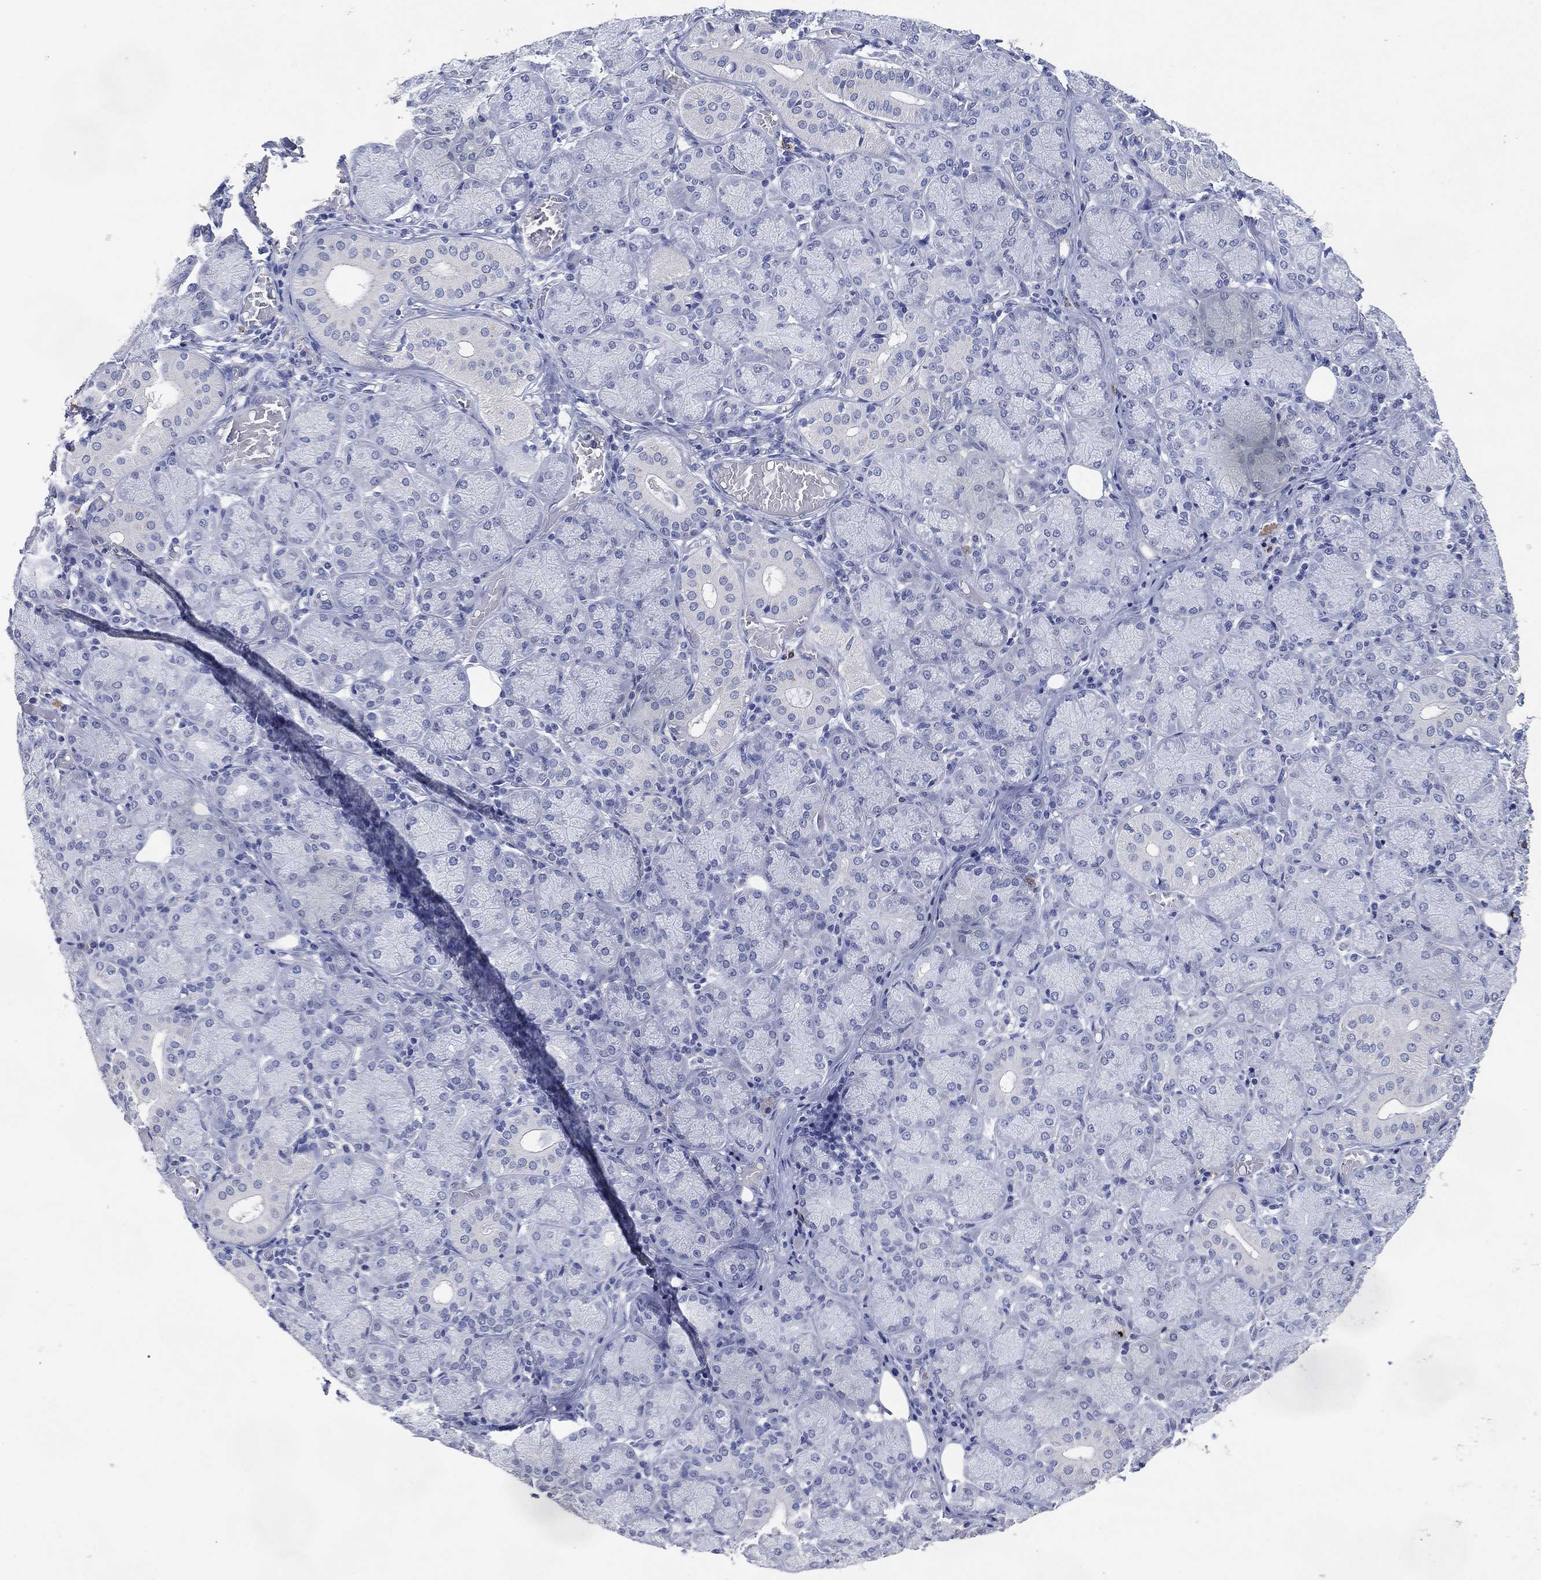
{"staining": {"intensity": "negative", "quantity": "none", "location": "none"}, "tissue": "salivary gland", "cell_type": "Glandular cells", "image_type": "normal", "snomed": [{"axis": "morphology", "description": "Normal tissue, NOS"}, {"axis": "topography", "description": "Salivary gland"}, {"axis": "topography", "description": "Peripheral nerve tissue"}], "caption": "This is an IHC micrograph of benign salivary gland. There is no expression in glandular cells.", "gene": "FSCN2", "patient": {"sex": "female", "age": 24}}